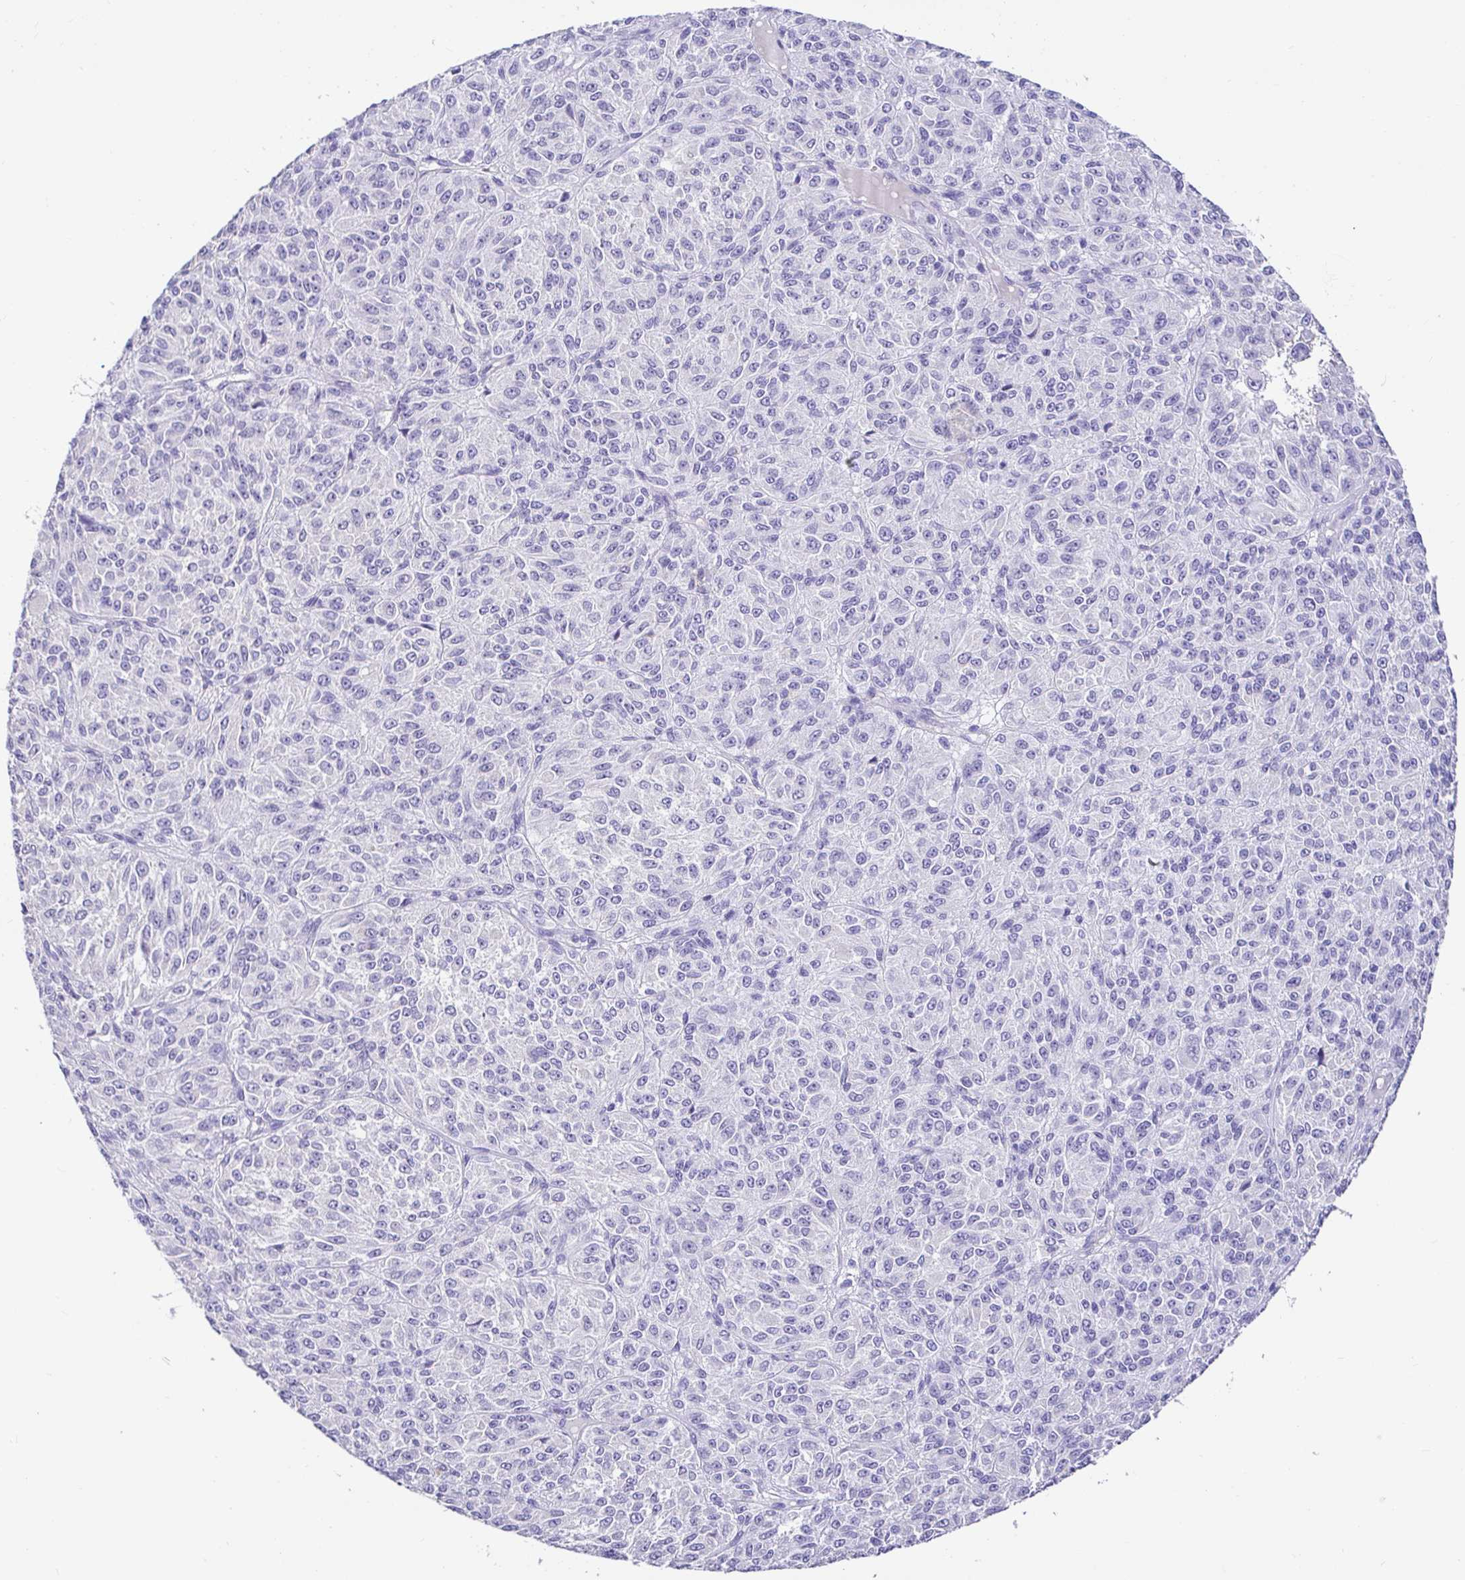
{"staining": {"intensity": "negative", "quantity": "none", "location": "none"}, "tissue": "melanoma", "cell_type": "Tumor cells", "image_type": "cancer", "snomed": [{"axis": "morphology", "description": "Malignant melanoma, Metastatic site"}, {"axis": "topography", "description": "Brain"}], "caption": "Tumor cells show no significant protein positivity in melanoma.", "gene": "CDO1", "patient": {"sex": "female", "age": 56}}